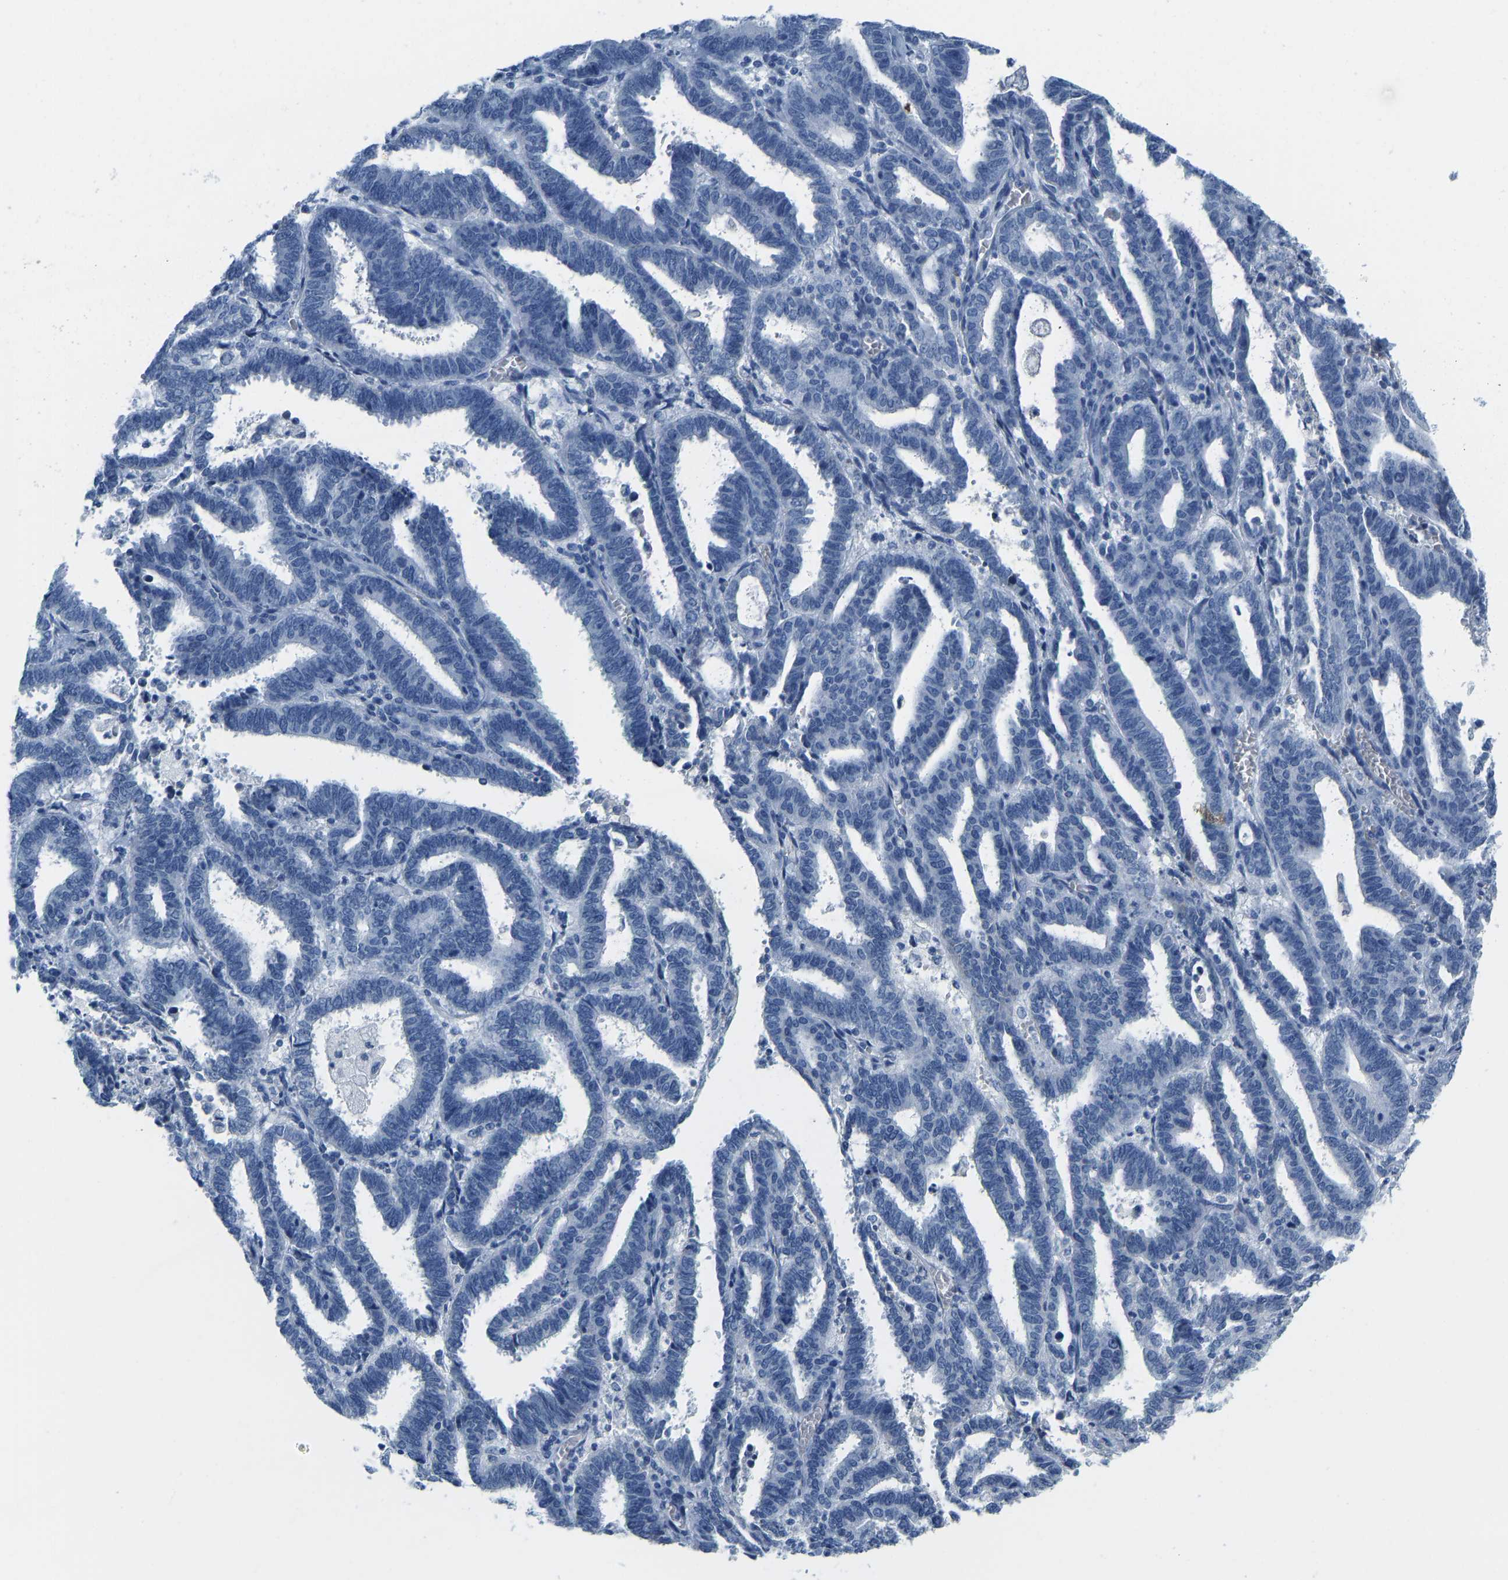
{"staining": {"intensity": "negative", "quantity": "none", "location": "none"}, "tissue": "endometrial cancer", "cell_type": "Tumor cells", "image_type": "cancer", "snomed": [{"axis": "morphology", "description": "Adenocarcinoma, NOS"}, {"axis": "topography", "description": "Uterus"}], "caption": "Micrograph shows no protein expression in tumor cells of endometrial adenocarcinoma tissue.", "gene": "SERPINB3", "patient": {"sex": "female", "age": 83}}